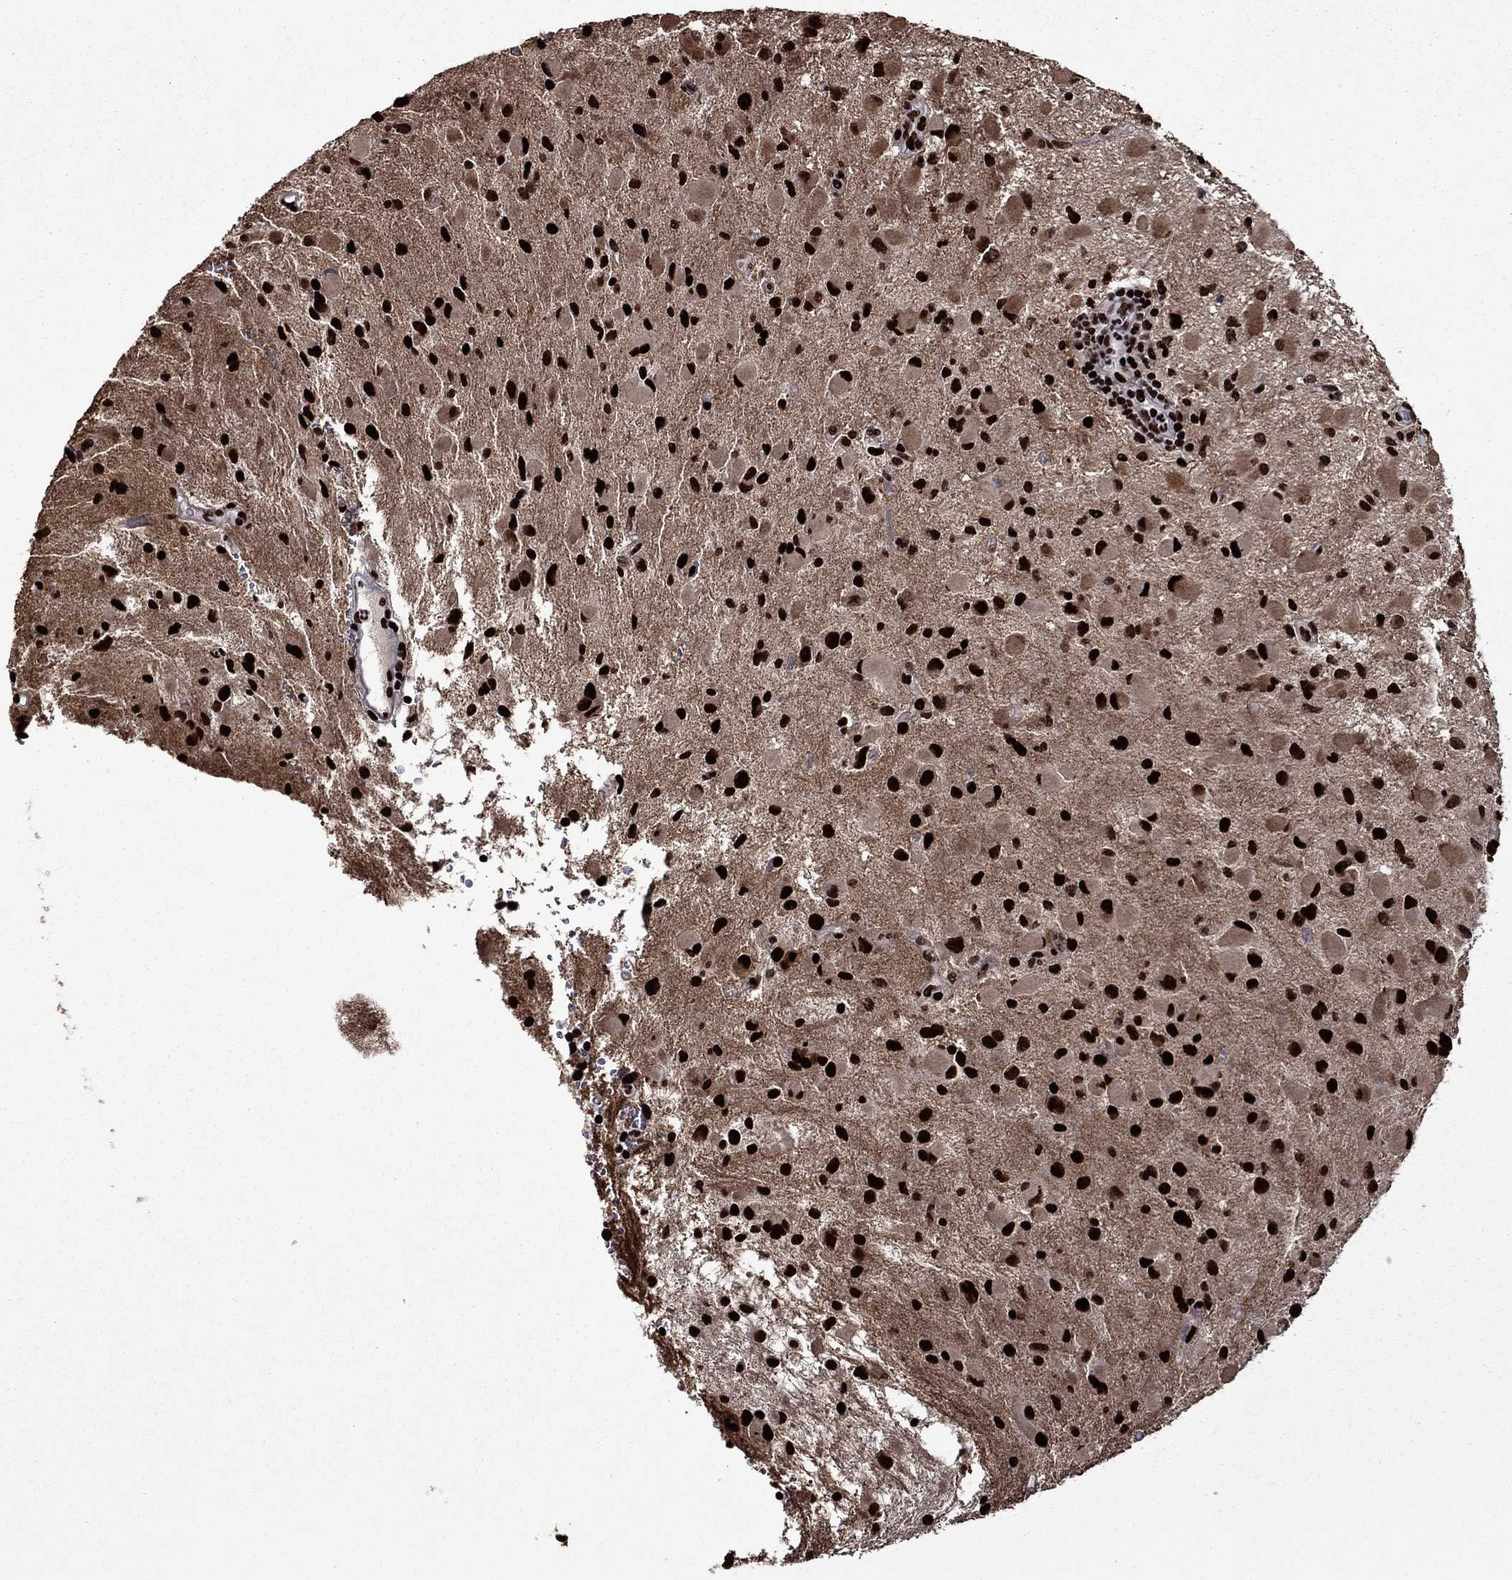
{"staining": {"intensity": "strong", "quantity": ">75%", "location": "nuclear"}, "tissue": "glioma", "cell_type": "Tumor cells", "image_type": "cancer", "snomed": [{"axis": "morphology", "description": "Glioma, malignant, Low grade"}, {"axis": "topography", "description": "Brain"}], "caption": "Malignant glioma (low-grade) tissue exhibits strong nuclear expression in approximately >75% of tumor cells, visualized by immunohistochemistry.", "gene": "LIMK1", "patient": {"sex": "female", "age": 32}}